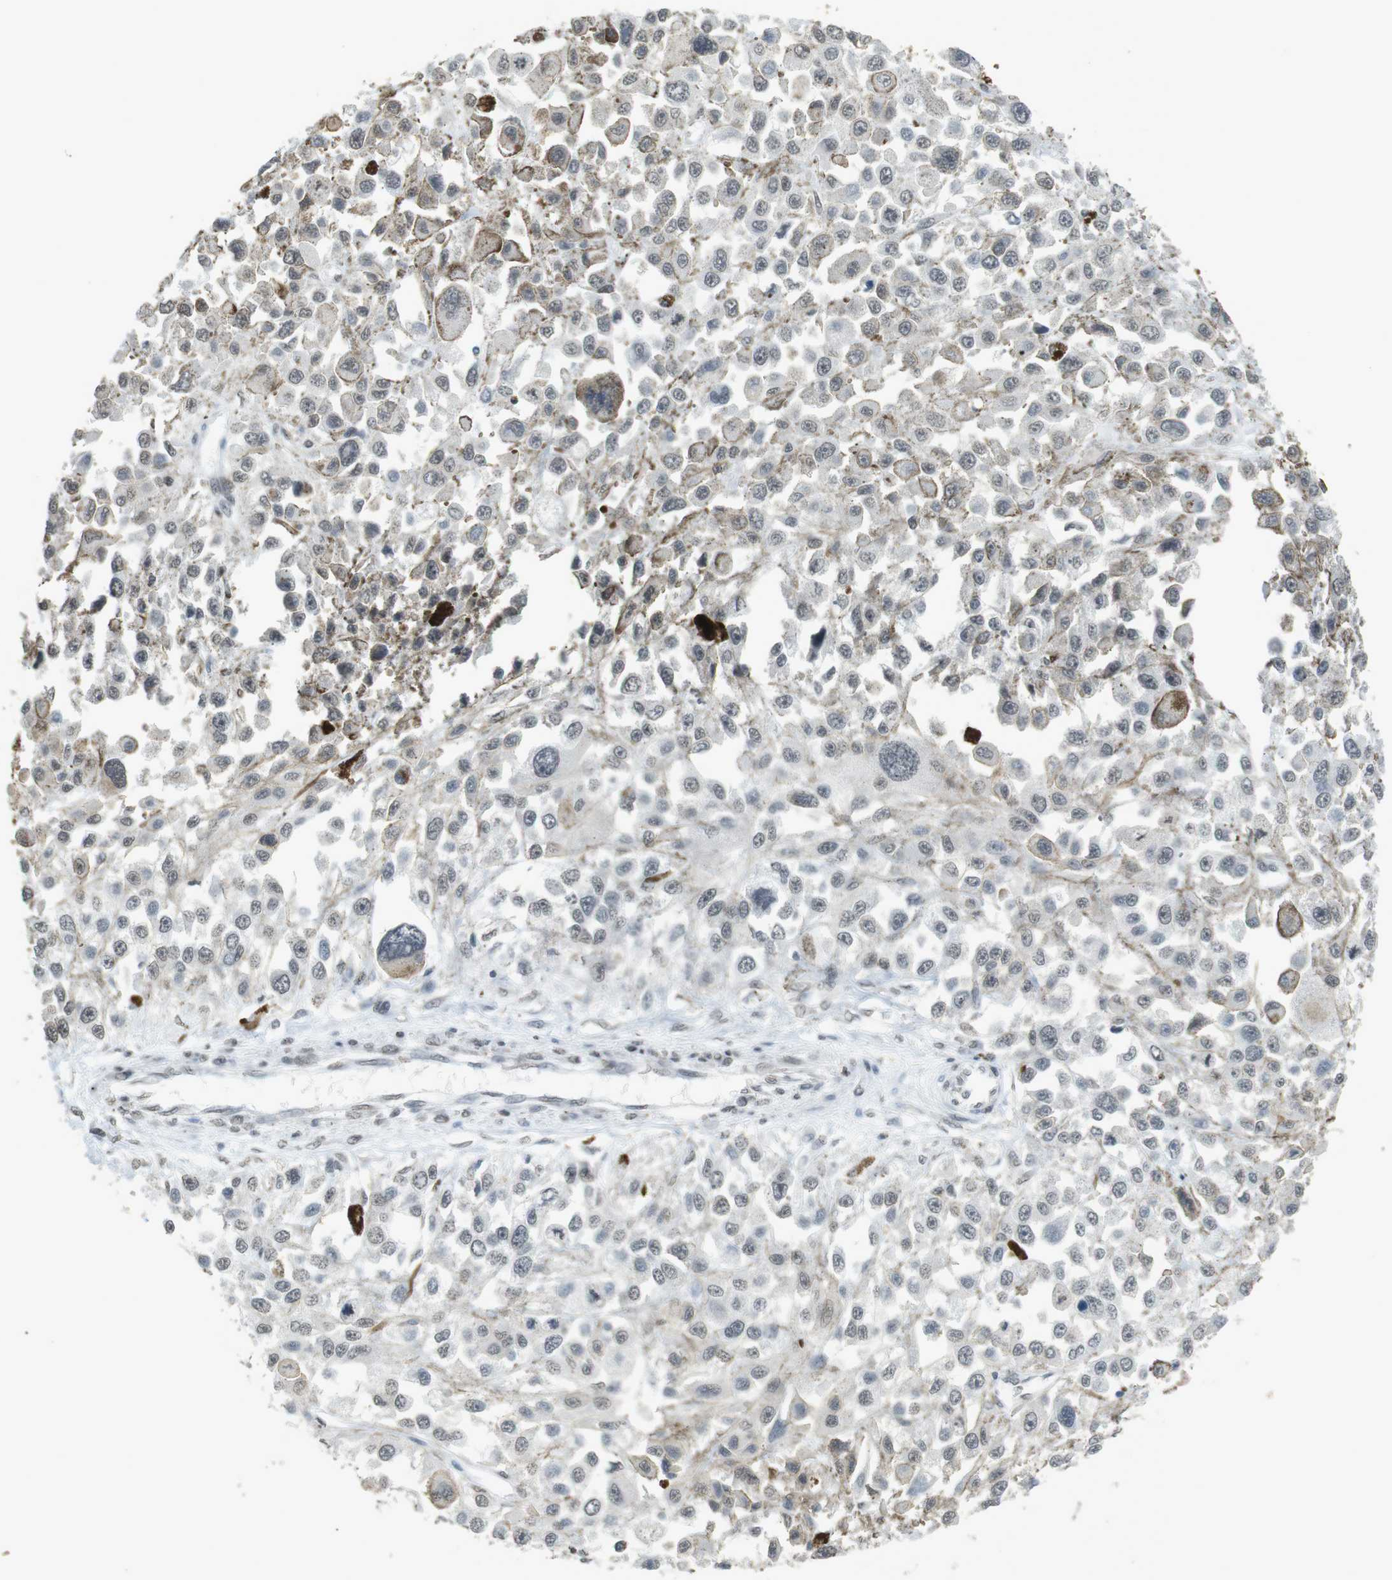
{"staining": {"intensity": "negative", "quantity": "none", "location": "none"}, "tissue": "melanoma", "cell_type": "Tumor cells", "image_type": "cancer", "snomed": [{"axis": "morphology", "description": "Malignant melanoma, Metastatic site"}, {"axis": "topography", "description": "Lymph node"}], "caption": "There is no significant positivity in tumor cells of malignant melanoma (metastatic site).", "gene": "FZD10", "patient": {"sex": "male", "age": 59}}